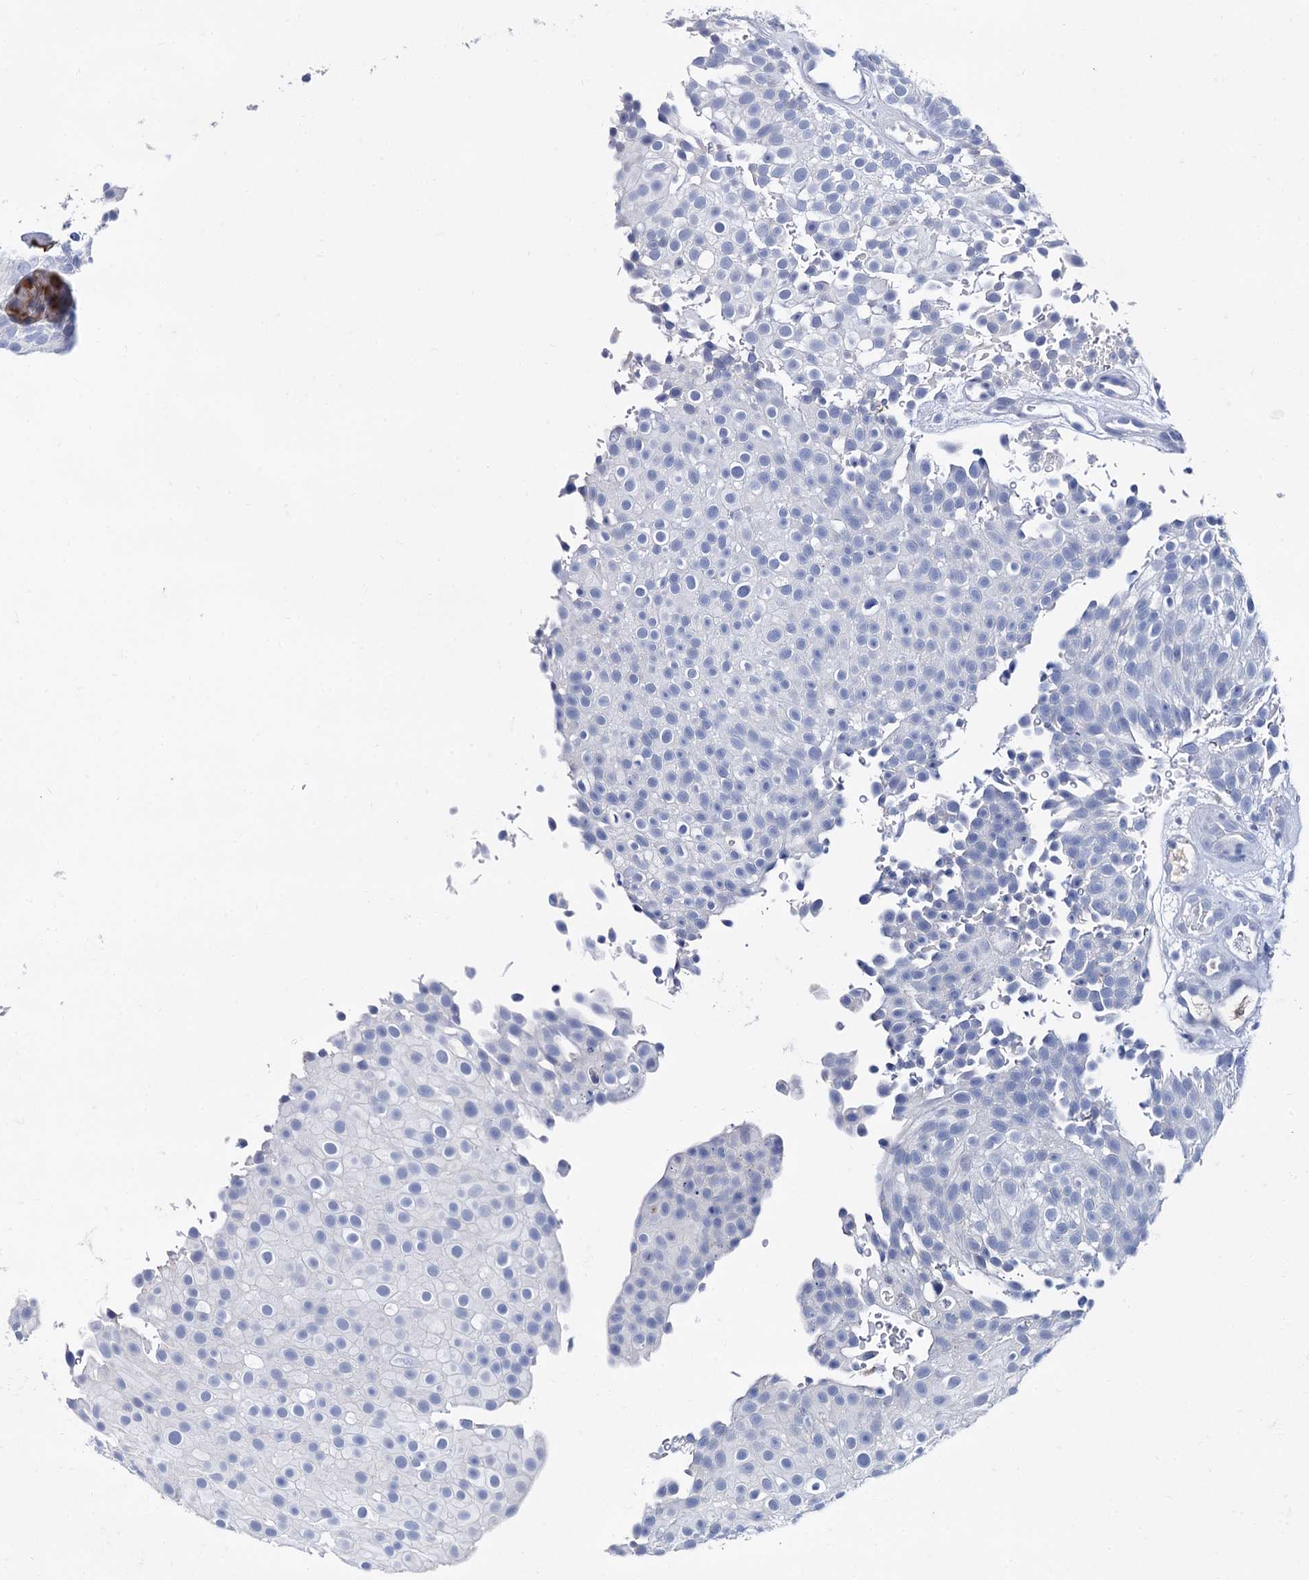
{"staining": {"intensity": "negative", "quantity": "none", "location": "none"}, "tissue": "urothelial cancer", "cell_type": "Tumor cells", "image_type": "cancer", "snomed": [{"axis": "morphology", "description": "Urothelial carcinoma, Low grade"}, {"axis": "topography", "description": "Urinary bladder"}], "caption": "Image shows no protein expression in tumor cells of low-grade urothelial carcinoma tissue. Nuclei are stained in blue.", "gene": "TMEM72", "patient": {"sex": "male", "age": 78}}